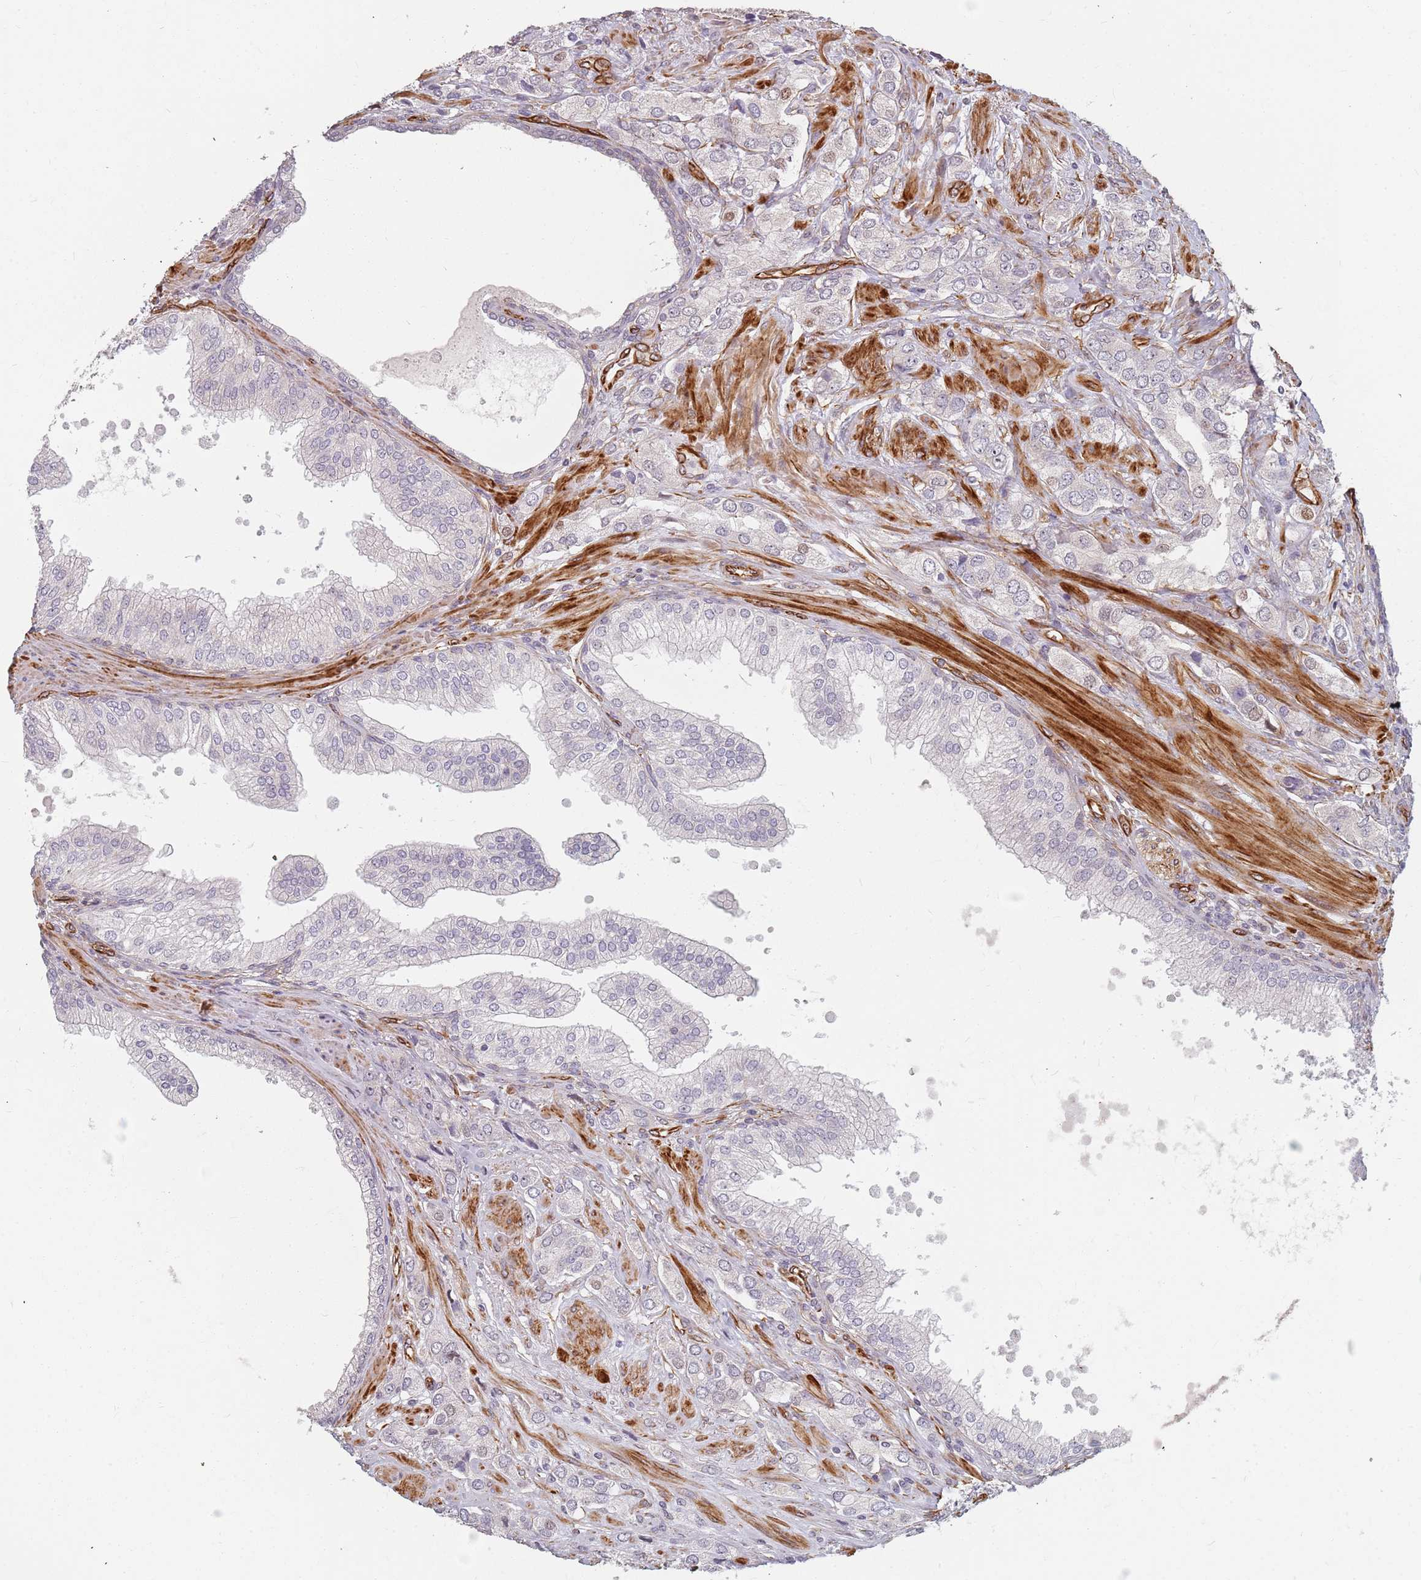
{"staining": {"intensity": "negative", "quantity": "none", "location": "none"}, "tissue": "prostate cancer", "cell_type": "Tumor cells", "image_type": "cancer", "snomed": [{"axis": "morphology", "description": "Adenocarcinoma, High grade"}, {"axis": "topography", "description": "Prostate and seminal vesicle, NOS"}], "caption": "Prostate cancer stained for a protein using immunohistochemistry (IHC) exhibits no expression tumor cells.", "gene": "GAS2L3", "patient": {"sex": "male", "age": 64}}